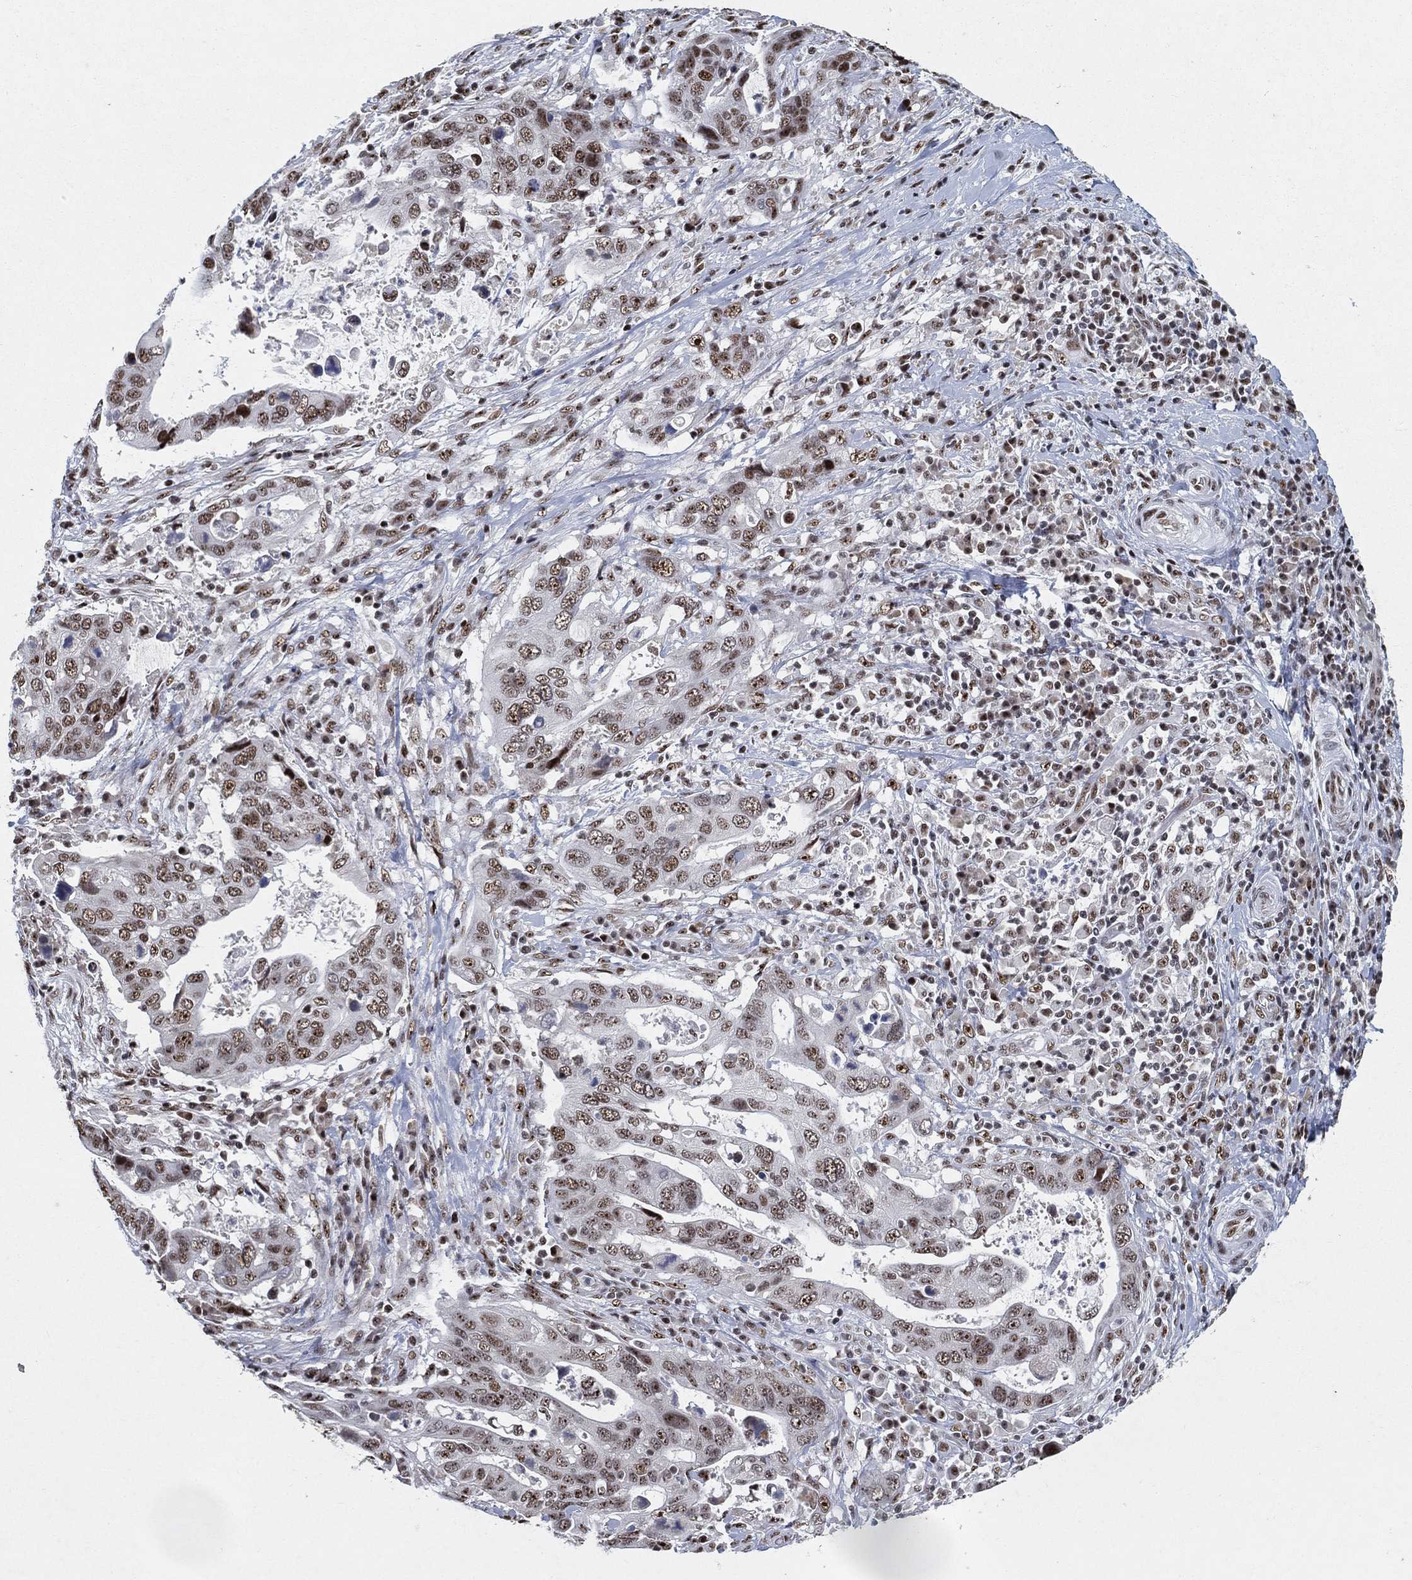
{"staining": {"intensity": "moderate", "quantity": "25%-75%", "location": "nuclear"}, "tissue": "stomach cancer", "cell_type": "Tumor cells", "image_type": "cancer", "snomed": [{"axis": "morphology", "description": "Adenocarcinoma, NOS"}, {"axis": "topography", "description": "Stomach"}], "caption": "Adenocarcinoma (stomach) stained with a brown dye demonstrates moderate nuclear positive positivity in approximately 25%-75% of tumor cells.", "gene": "DDX27", "patient": {"sex": "male", "age": 54}}